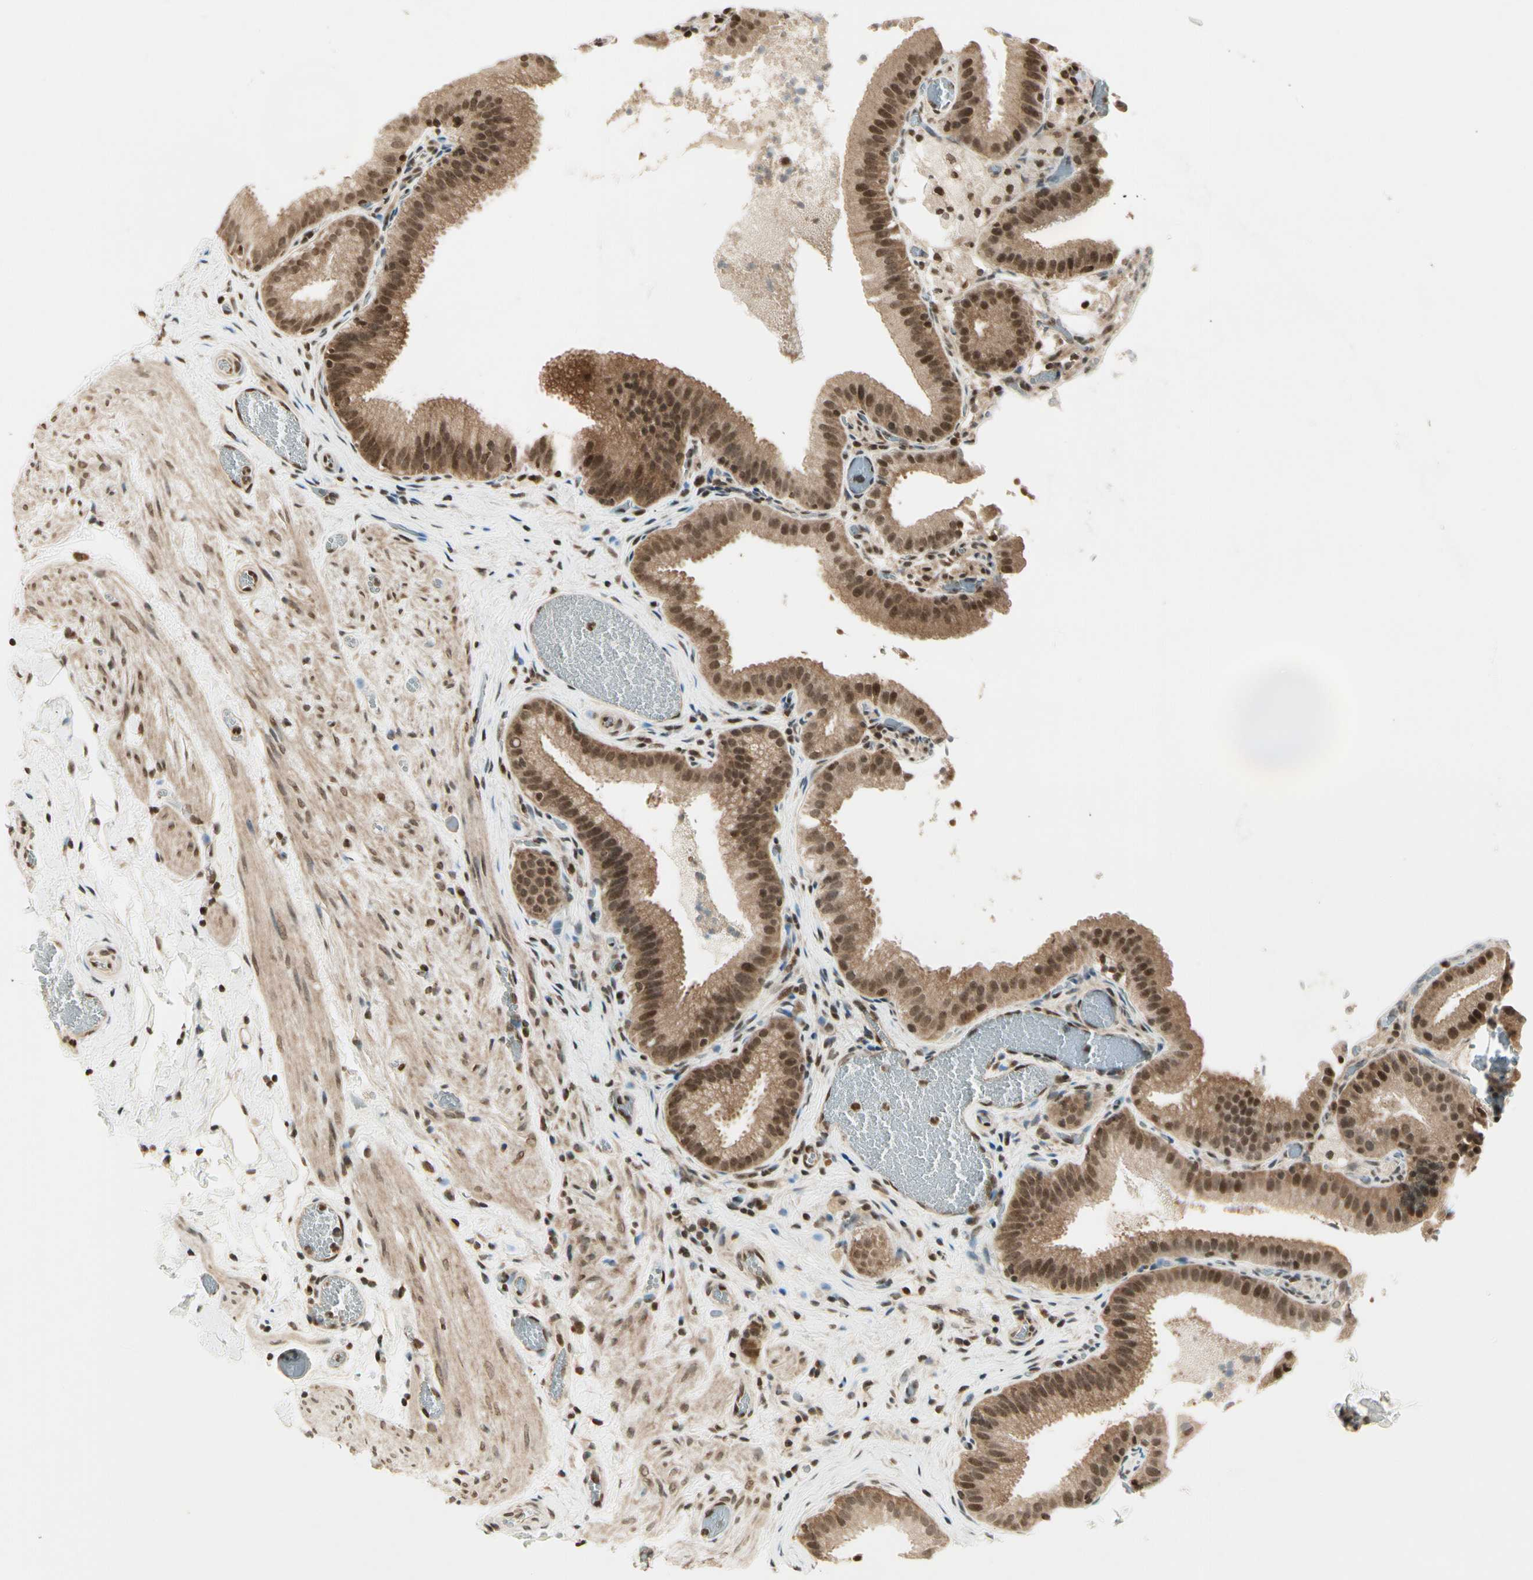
{"staining": {"intensity": "moderate", "quantity": ">75%", "location": "cytoplasmic/membranous,nuclear"}, "tissue": "gallbladder", "cell_type": "Glandular cells", "image_type": "normal", "snomed": [{"axis": "morphology", "description": "Normal tissue, NOS"}, {"axis": "topography", "description": "Gallbladder"}], "caption": "Immunohistochemistry (IHC) staining of normal gallbladder, which displays medium levels of moderate cytoplasmic/membranous,nuclear positivity in approximately >75% of glandular cells indicating moderate cytoplasmic/membranous,nuclear protein positivity. The staining was performed using DAB (brown) for protein detection and nuclei were counterstained in hematoxylin (blue).", "gene": "SMN2", "patient": {"sex": "male", "age": 54}}